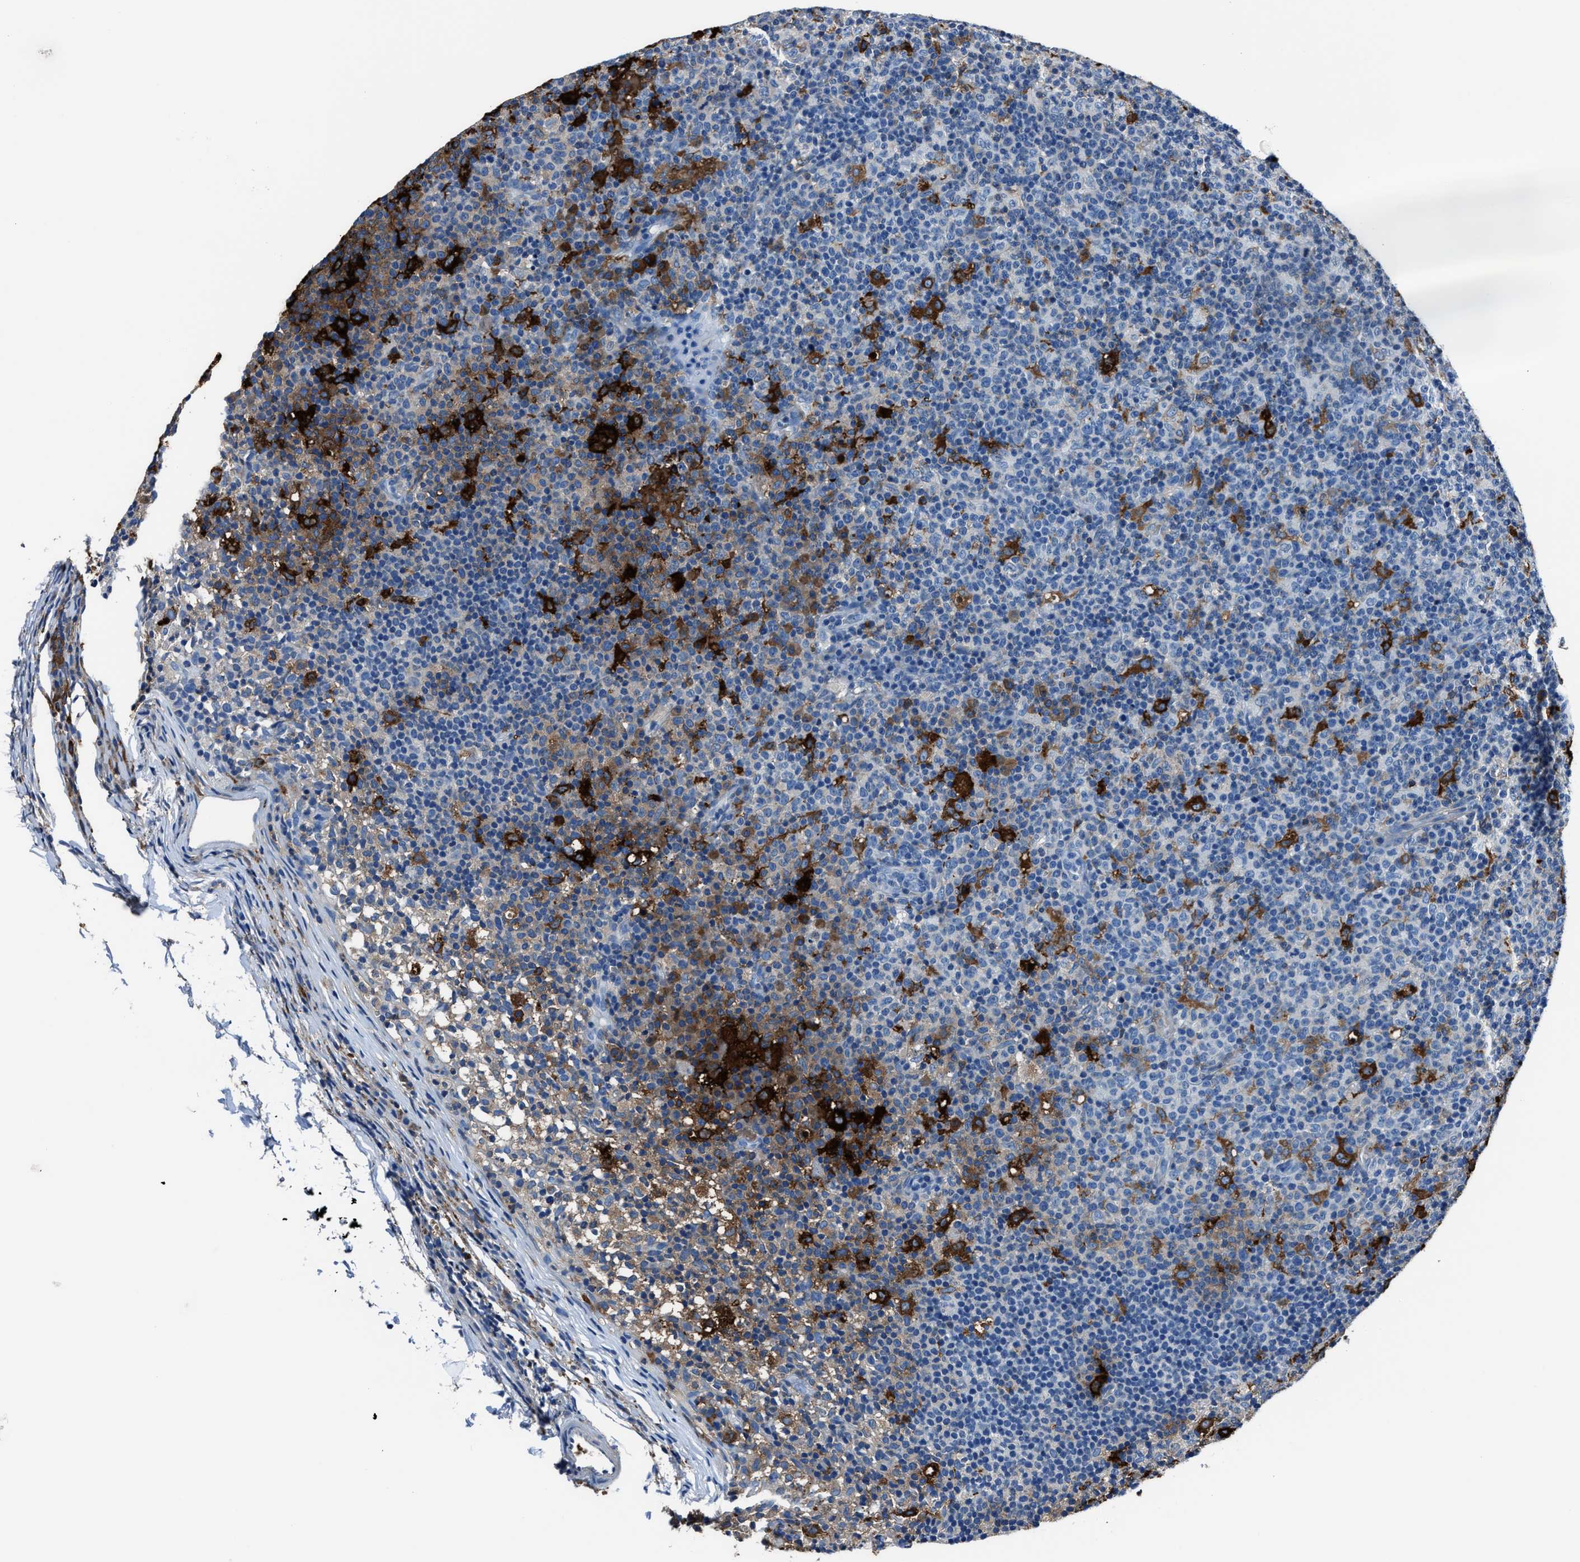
{"staining": {"intensity": "negative", "quantity": "none", "location": "none"}, "tissue": "lymph node", "cell_type": "Germinal center cells", "image_type": "normal", "snomed": [{"axis": "morphology", "description": "Normal tissue, NOS"}, {"axis": "morphology", "description": "Inflammation, NOS"}, {"axis": "topography", "description": "Lymph node"}], "caption": "Immunohistochemistry image of unremarkable lymph node: lymph node stained with DAB demonstrates no significant protein expression in germinal center cells.", "gene": "FTL", "patient": {"sex": "male", "age": 55}}